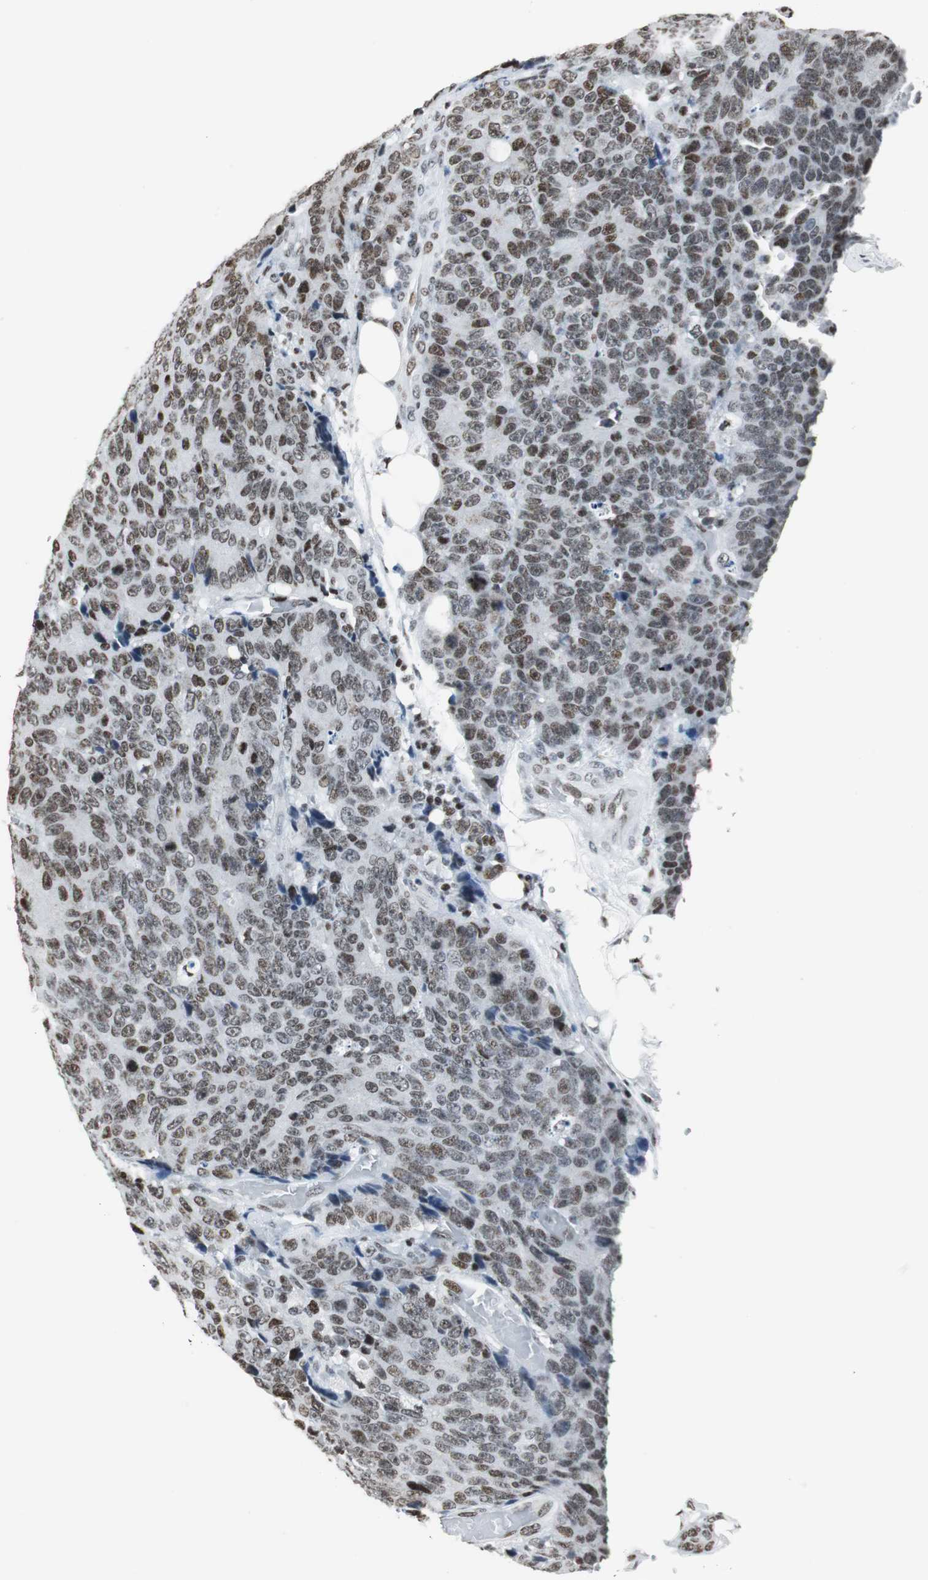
{"staining": {"intensity": "weak", "quantity": ">75%", "location": "nuclear"}, "tissue": "colorectal cancer", "cell_type": "Tumor cells", "image_type": "cancer", "snomed": [{"axis": "morphology", "description": "Adenocarcinoma, NOS"}, {"axis": "topography", "description": "Colon"}], "caption": "IHC of human colorectal cancer shows low levels of weak nuclear positivity in approximately >75% of tumor cells.", "gene": "RBBP4", "patient": {"sex": "female", "age": 86}}